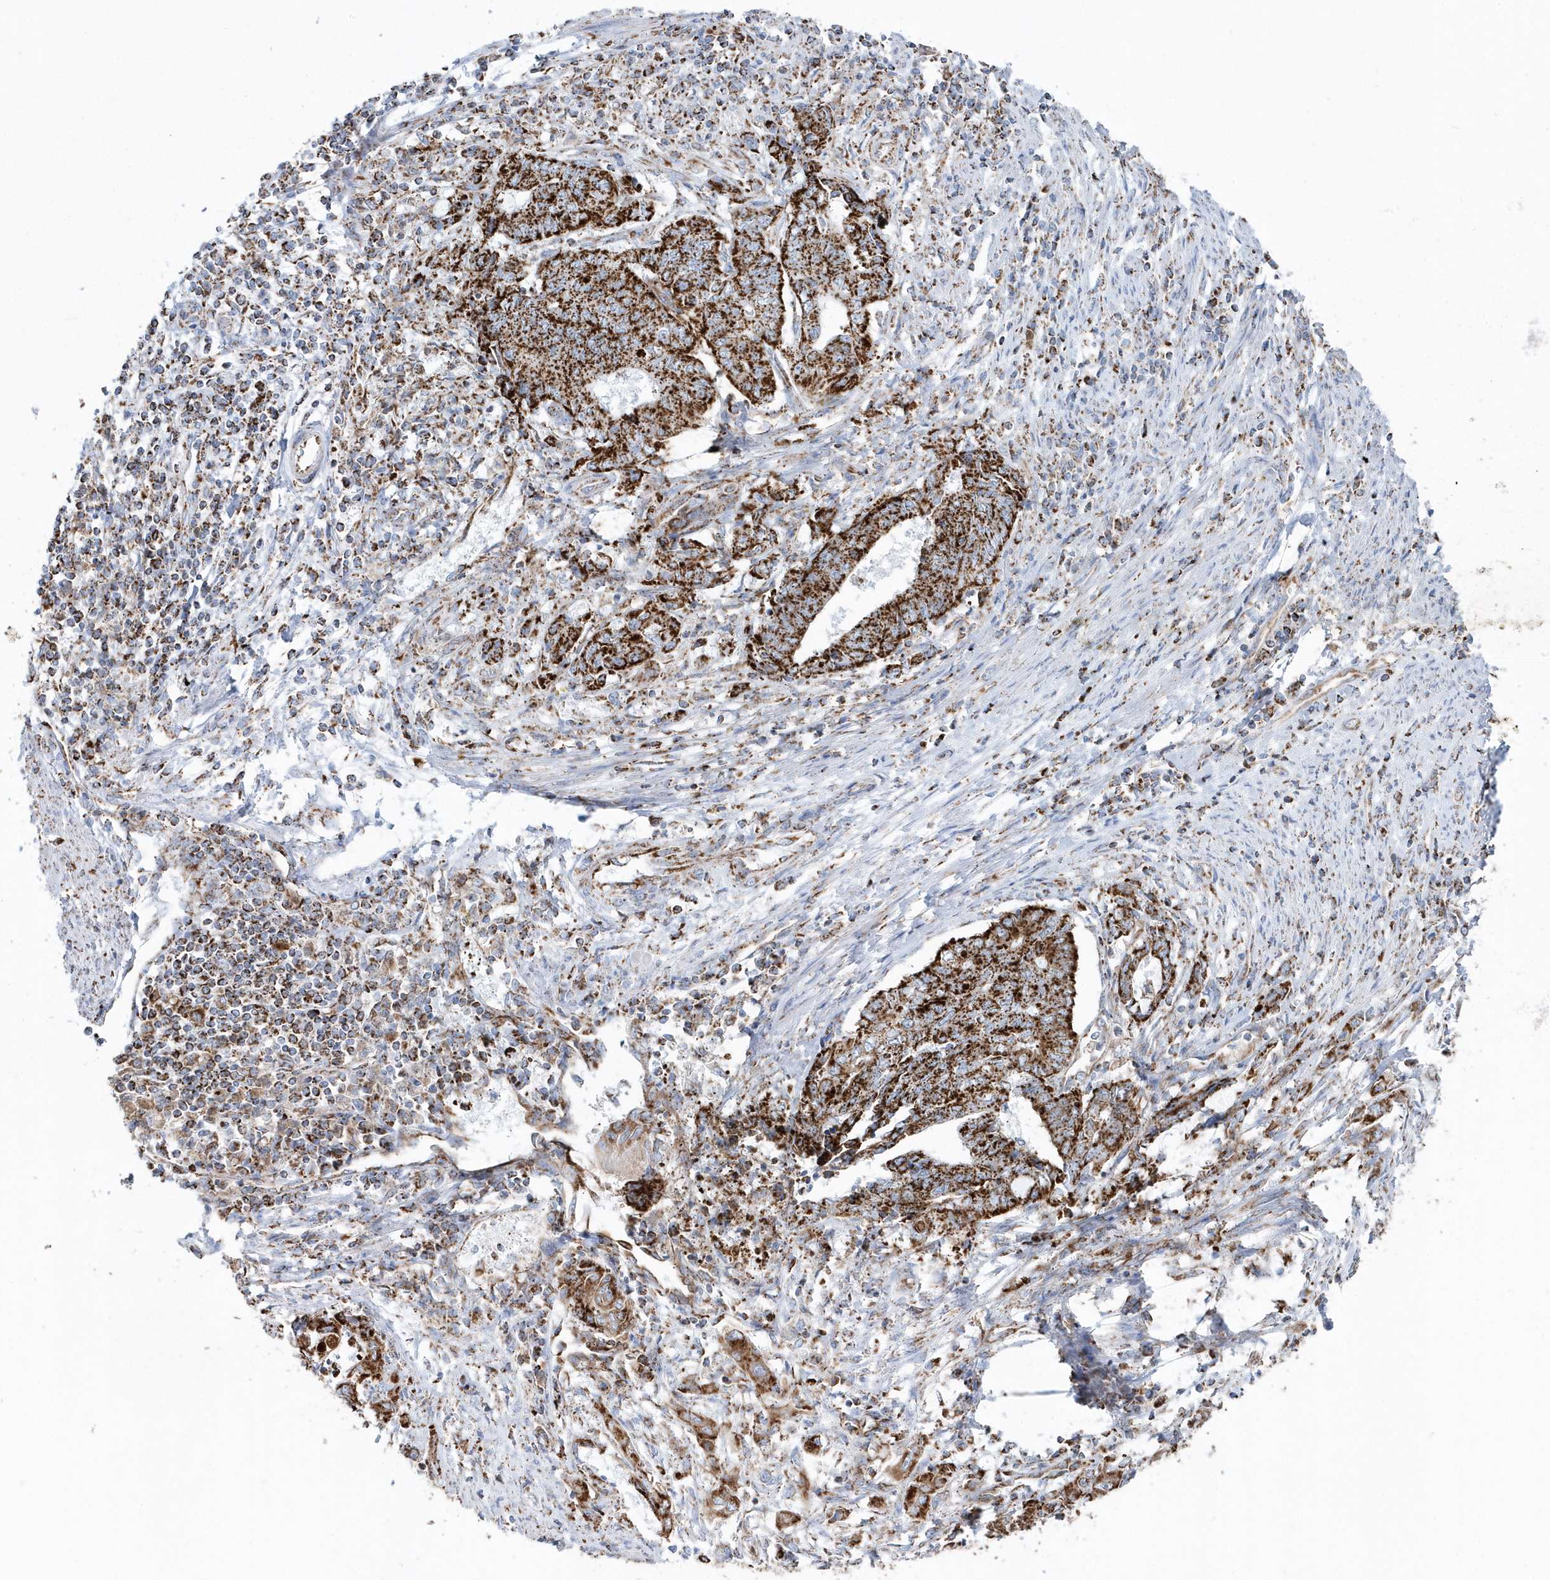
{"staining": {"intensity": "strong", "quantity": ">75%", "location": "cytoplasmic/membranous"}, "tissue": "endometrial cancer", "cell_type": "Tumor cells", "image_type": "cancer", "snomed": [{"axis": "morphology", "description": "Adenocarcinoma, NOS"}, {"axis": "topography", "description": "Uterus"}, {"axis": "topography", "description": "Endometrium"}], "caption": "IHC photomicrograph of human adenocarcinoma (endometrial) stained for a protein (brown), which displays high levels of strong cytoplasmic/membranous expression in approximately >75% of tumor cells.", "gene": "TMCO6", "patient": {"sex": "female", "age": 70}}